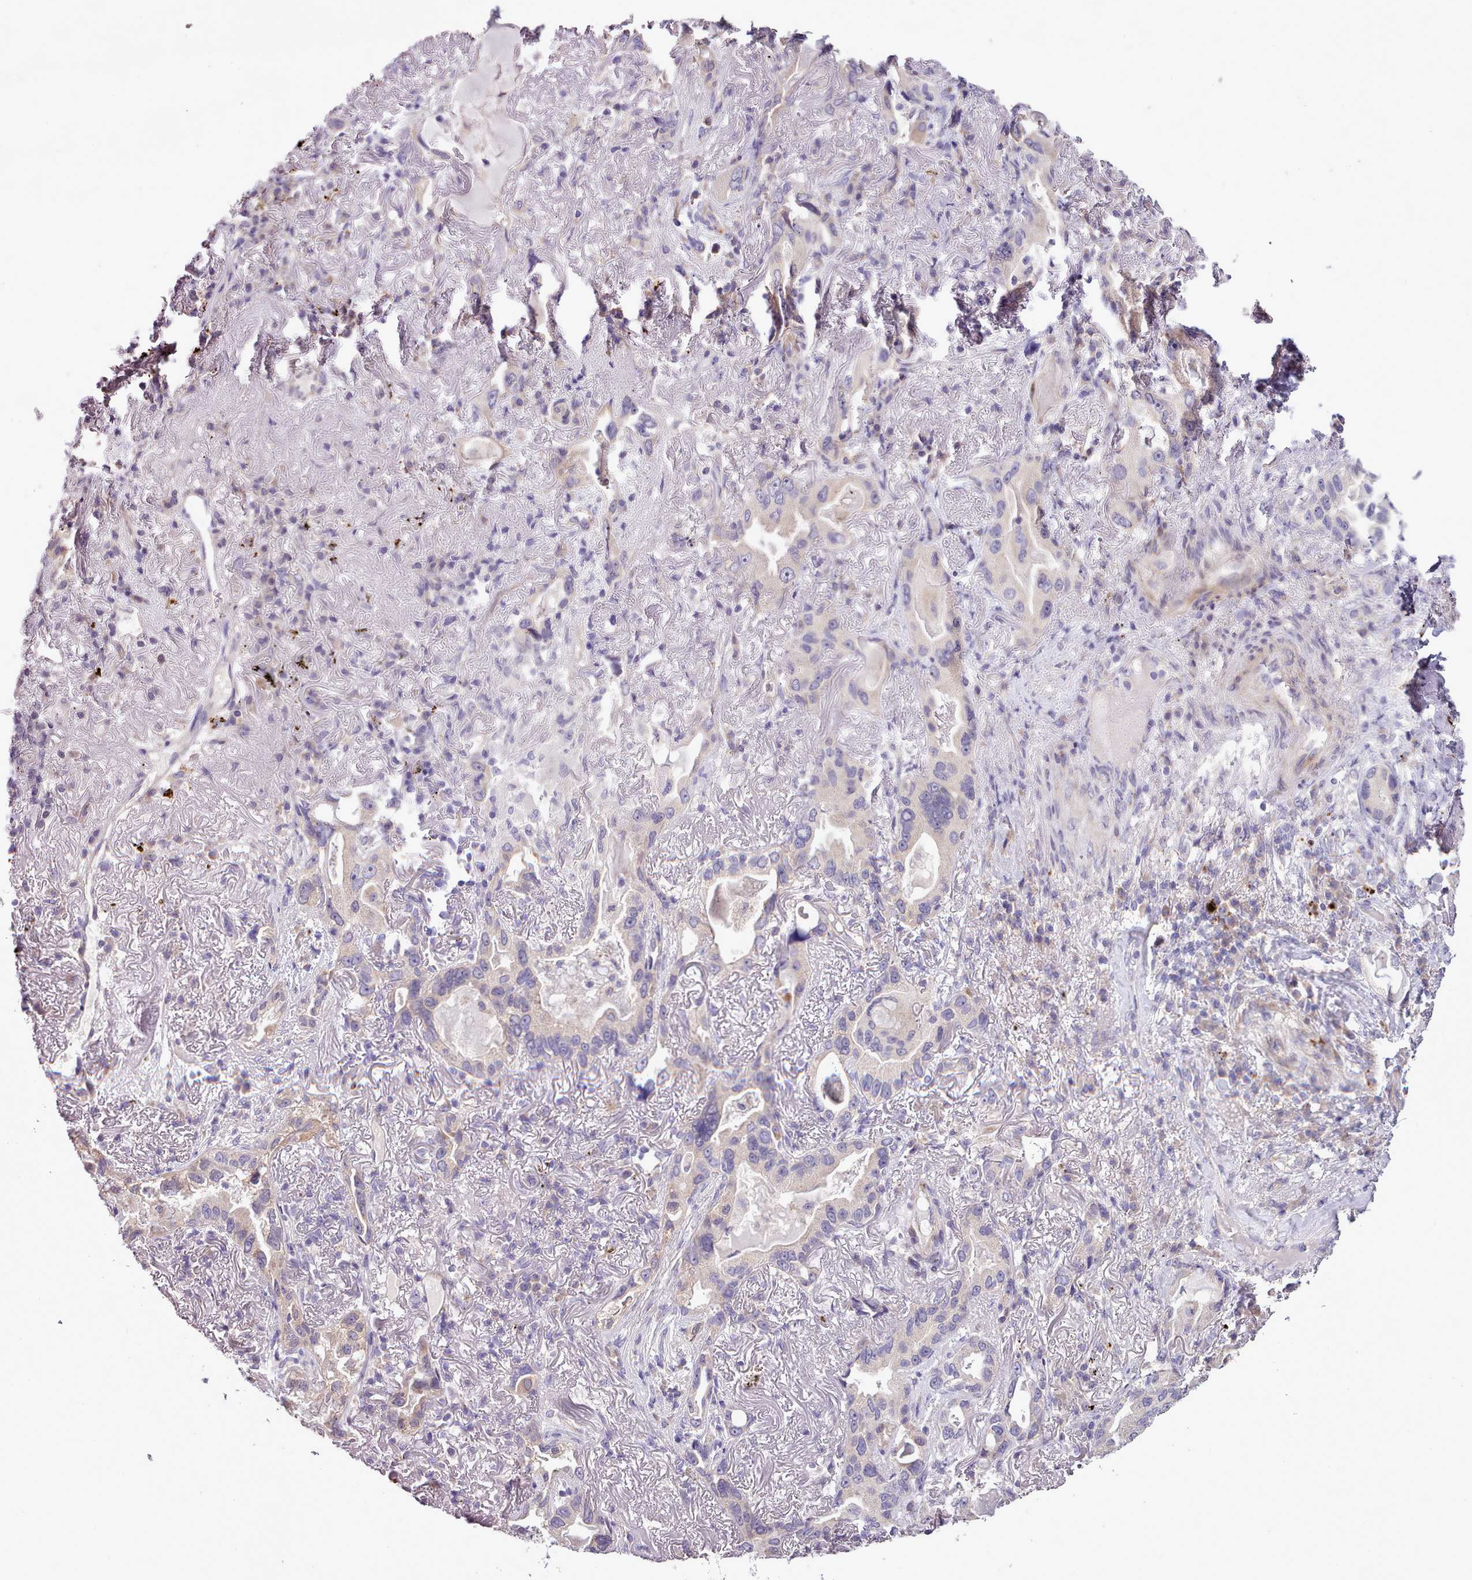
{"staining": {"intensity": "weak", "quantity": "<25%", "location": "cytoplasmic/membranous"}, "tissue": "lung cancer", "cell_type": "Tumor cells", "image_type": "cancer", "snomed": [{"axis": "morphology", "description": "Adenocarcinoma, NOS"}, {"axis": "topography", "description": "Lung"}], "caption": "A high-resolution histopathology image shows IHC staining of lung adenocarcinoma, which shows no significant expression in tumor cells. Nuclei are stained in blue.", "gene": "SETX", "patient": {"sex": "female", "age": 69}}